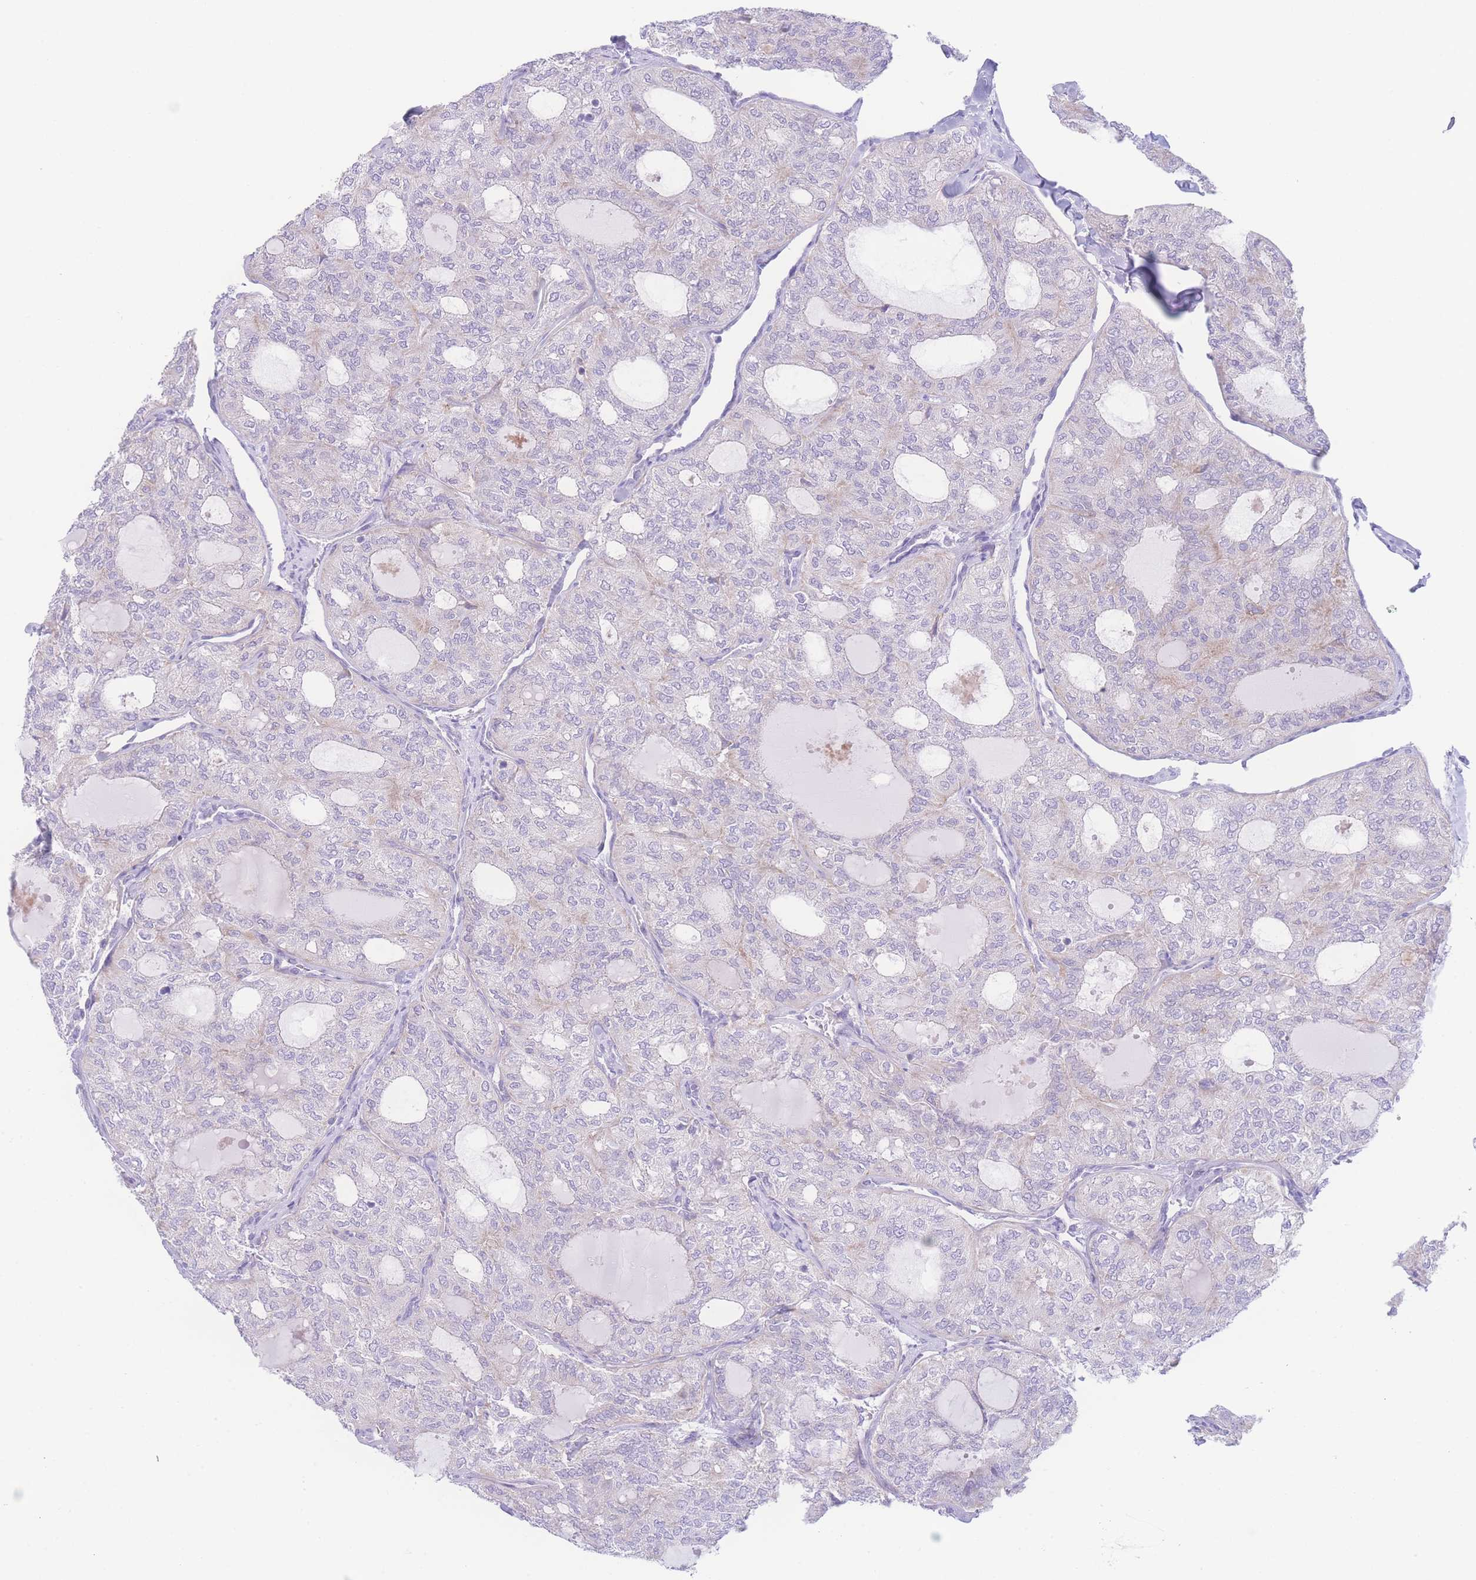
{"staining": {"intensity": "negative", "quantity": "none", "location": "none"}, "tissue": "thyroid cancer", "cell_type": "Tumor cells", "image_type": "cancer", "snomed": [{"axis": "morphology", "description": "Follicular adenoma carcinoma, NOS"}, {"axis": "topography", "description": "Thyroid gland"}], "caption": "This is a photomicrograph of immunohistochemistry (IHC) staining of thyroid follicular adenoma carcinoma, which shows no expression in tumor cells. The staining was performed using DAB (3,3'-diaminobenzidine) to visualize the protein expression in brown, while the nuclei were stained in blue with hematoxylin (Magnification: 20x).", "gene": "NBEAL1", "patient": {"sex": "male", "age": 75}}